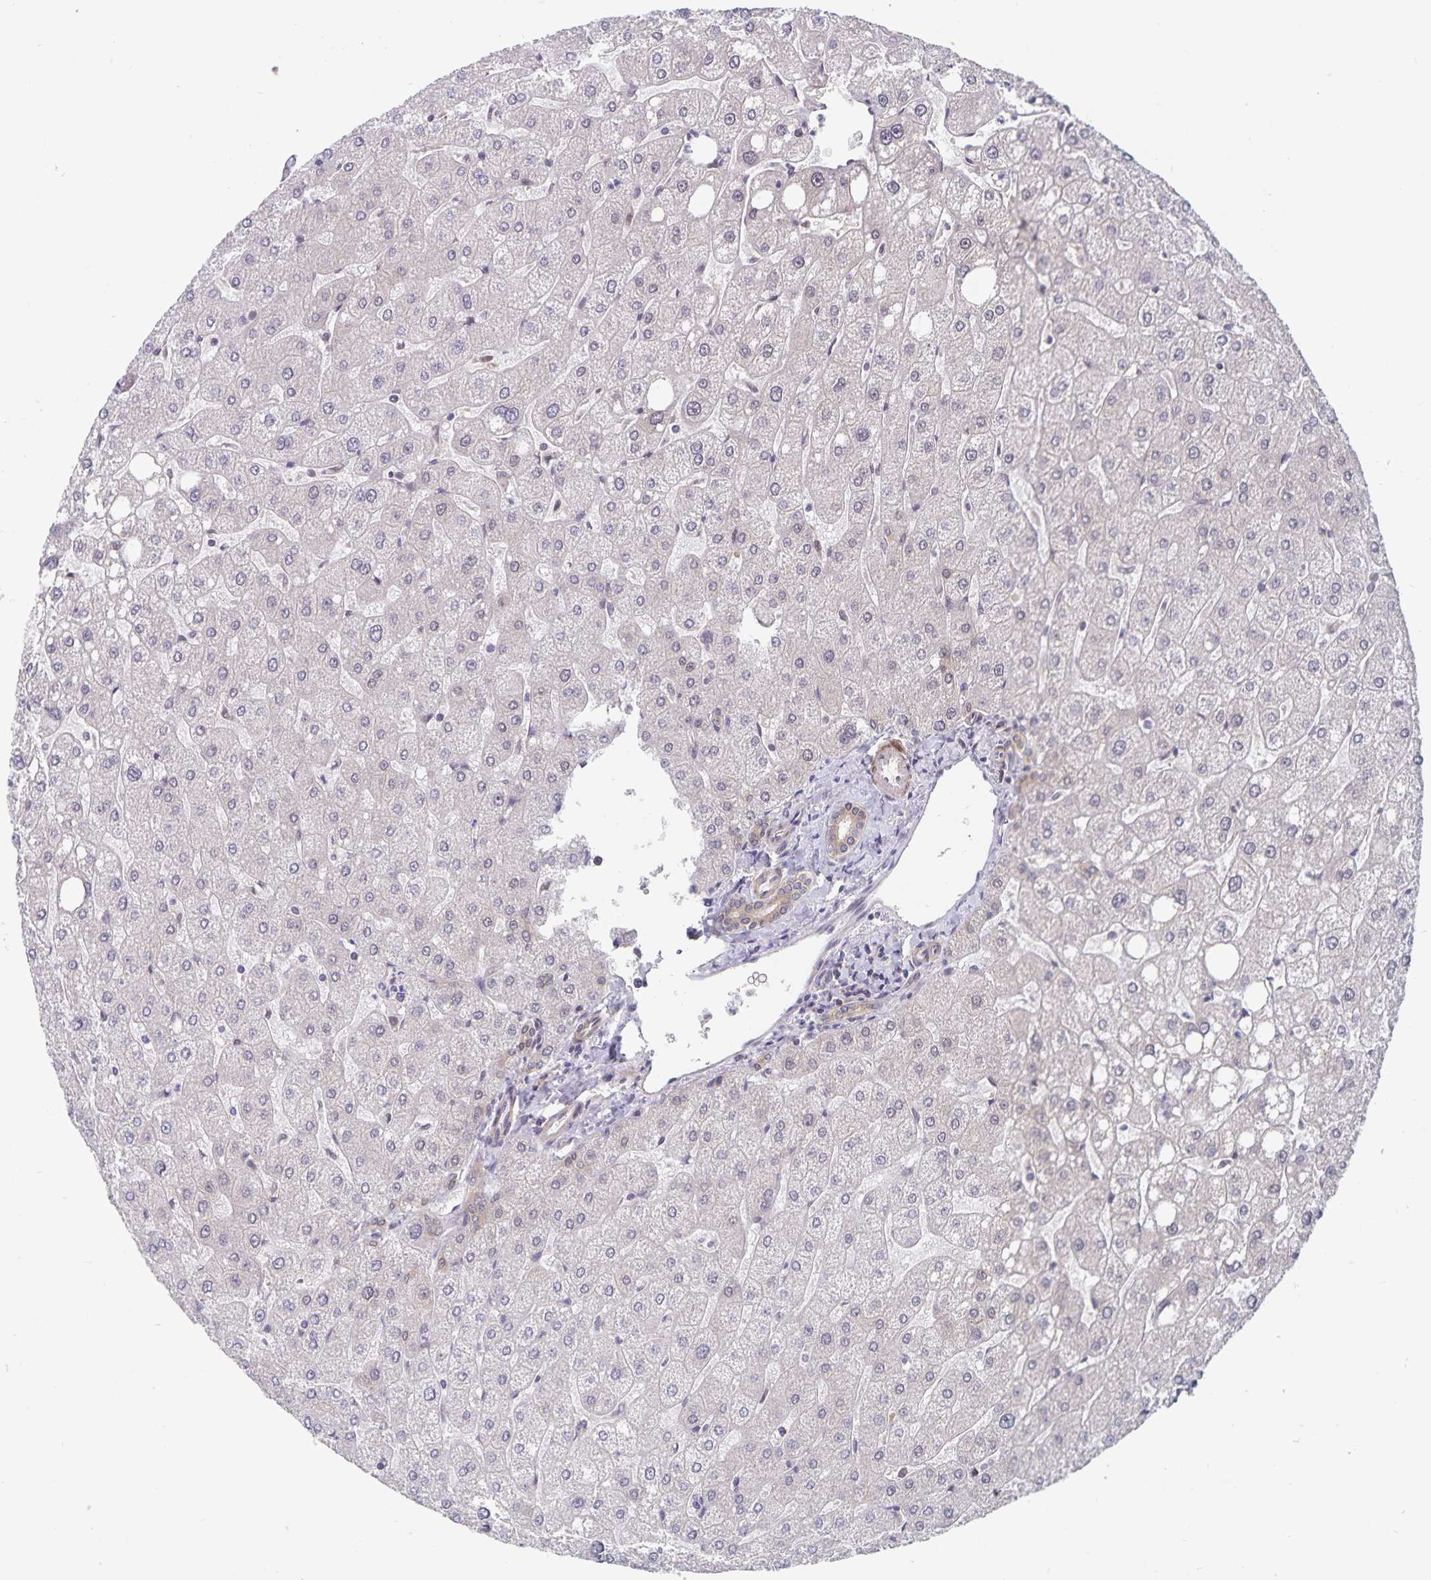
{"staining": {"intensity": "weak", "quantity": ">75%", "location": "cytoplasmic/membranous"}, "tissue": "liver", "cell_type": "Cholangiocytes", "image_type": "normal", "snomed": [{"axis": "morphology", "description": "Normal tissue, NOS"}, {"axis": "topography", "description": "Liver"}], "caption": "This is a micrograph of immunohistochemistry staining of normal liver, which shows weak expression in the cytoplasmic/membranous of cholangiocytes.", "gene": "BAG6", "patient": {"sex": "male", "age": 67}}